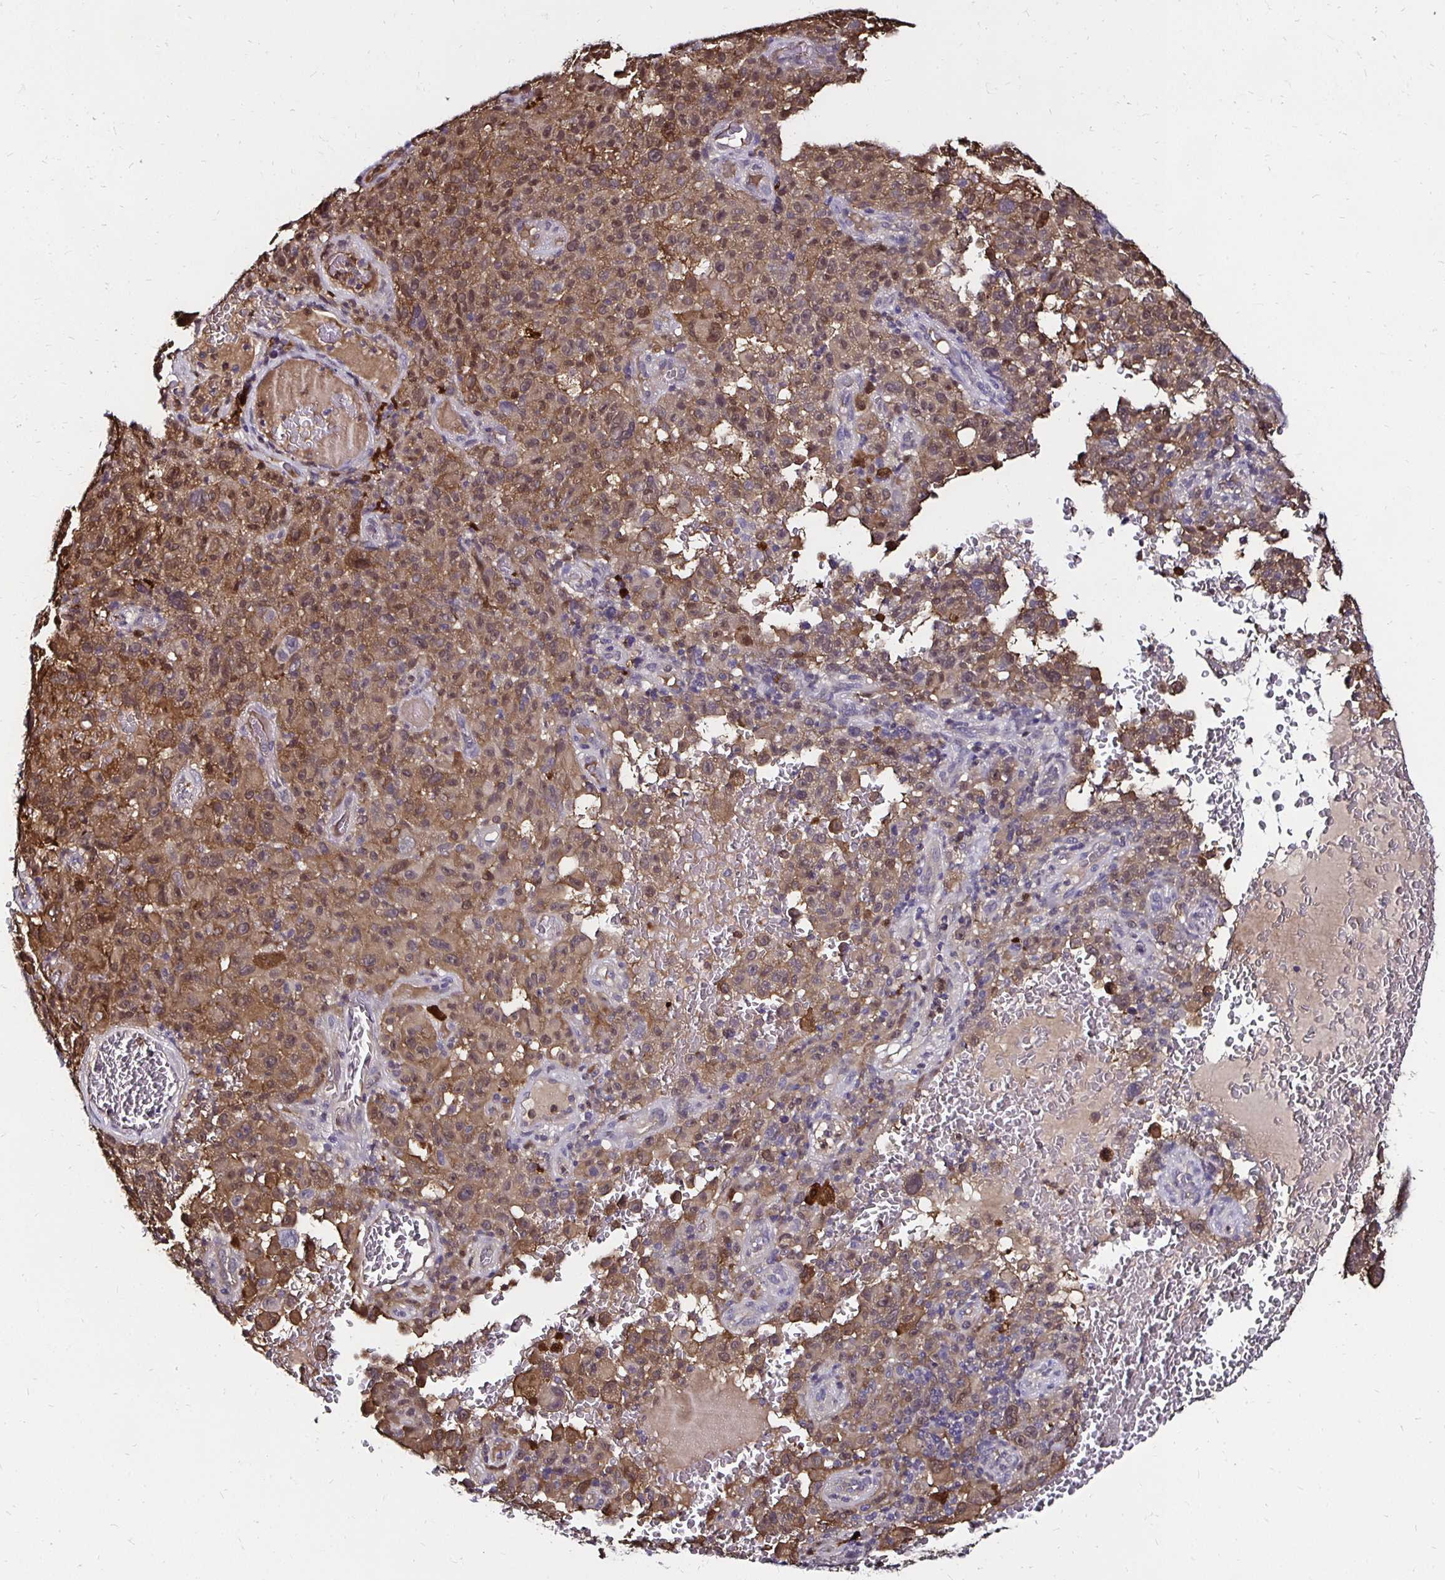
{"staining": {"intensity": "moderate", "quantity": ">75%", "location": "cytoplasmic/membranous,nuclear"}, "tissue": "melanoma", "cell_type": "Tumor cells", "image_type": "cancer", "snomed": [{"axis": "morphology", "description": "Malignant melanoma, NOS"}, {"axis": "topography", "description": "Skin"}], "caption": "About >75% of tumor cells in human malignant melanoma exhibit moderate cytoplasmic/membranous and nuclear protein expression as visualized by brown immunohistochemical staining.", "gene": "TXN", "patient": {"sex": "female", "age": 82}}